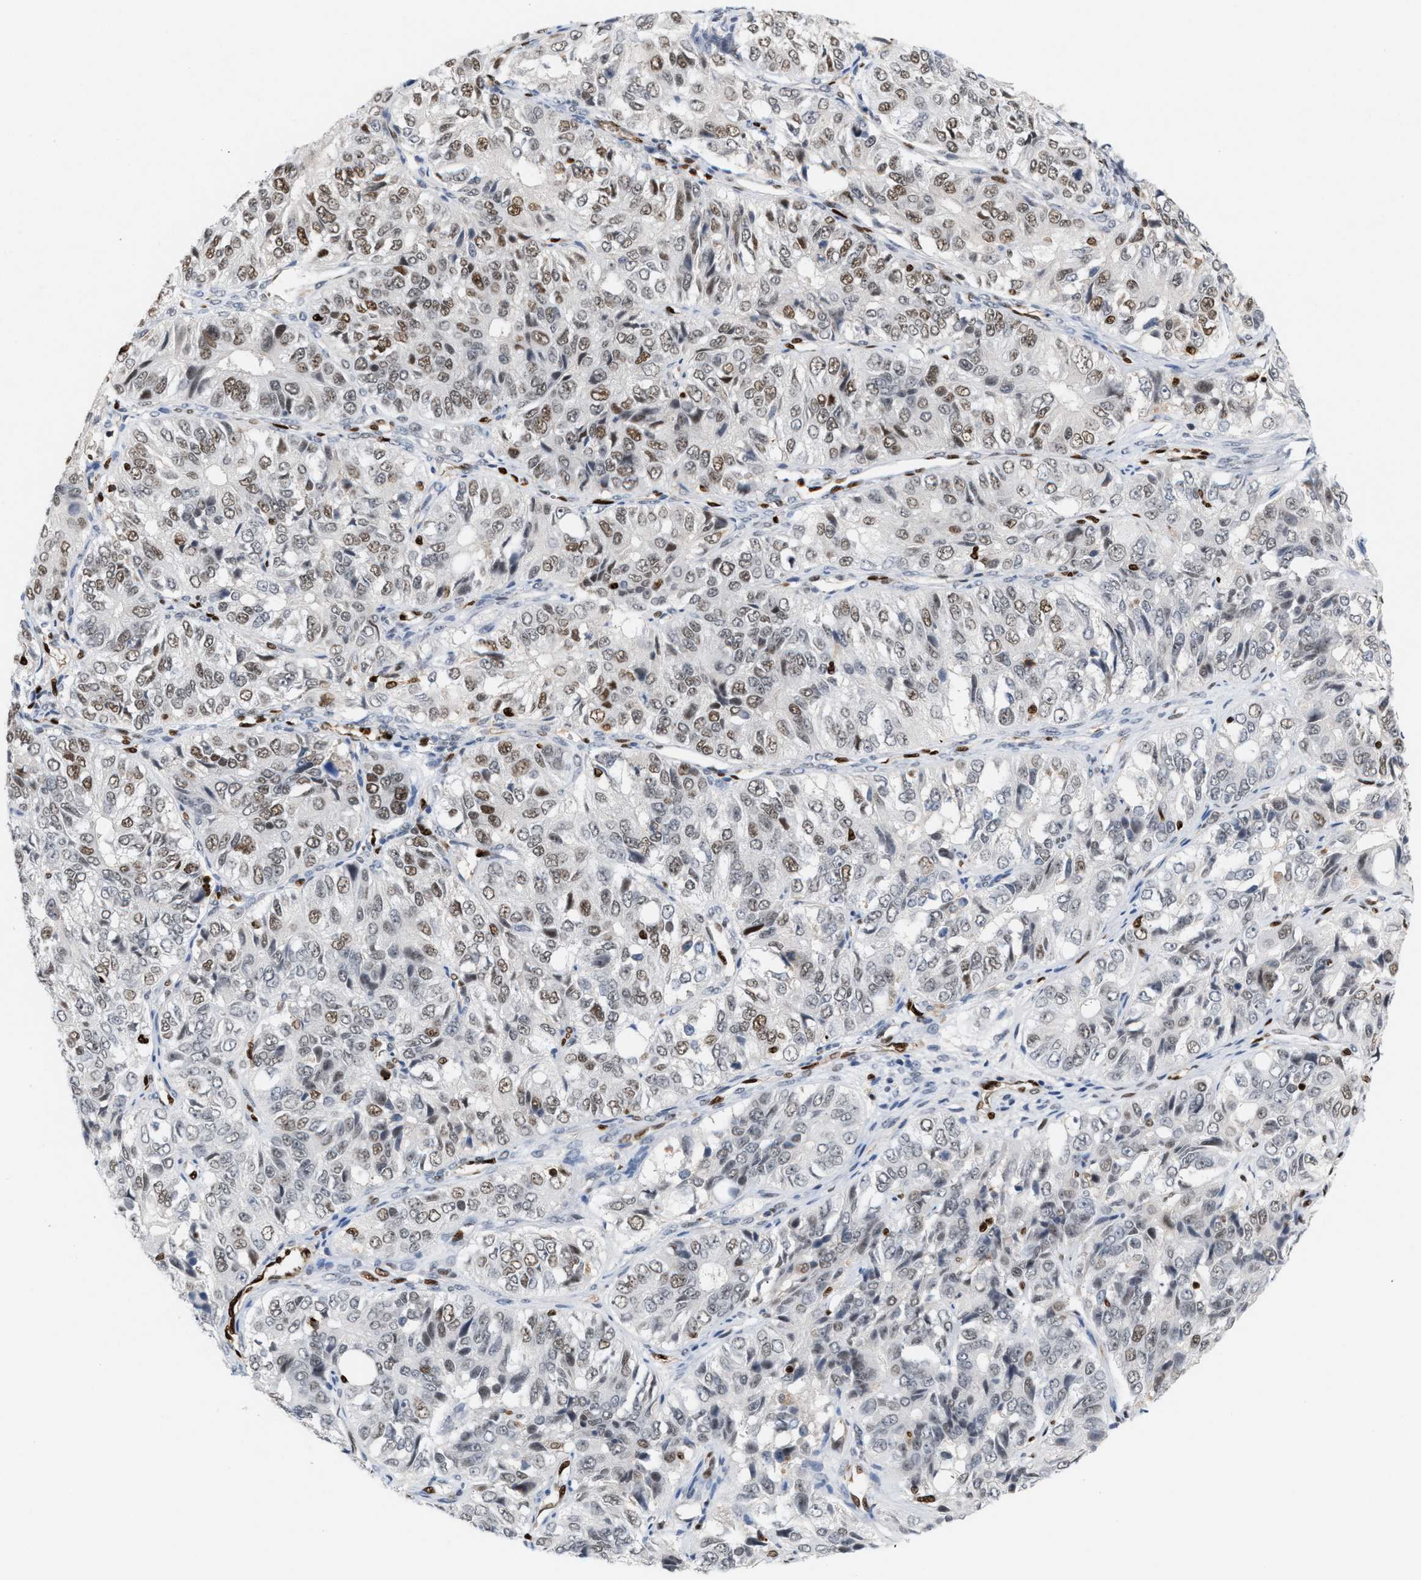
{"staining": {"intensity": "weak", "quantity": ">75%", "location": "nuclear"}, "tissue": "ovarian cancer", "cell_type": "Tumor cells", "image_type": "cancer", "snomed": [{"axis": "morphology", "description": "Carcinoma, endometroid"}, {"axis": "topography", "description": "Ovary"}], "caption": "Approximately >75% of tumor cells in human endometroid carcinoma (ovarian) show weak nuclear protein positivity as visualized by brown immunohistochemical staining.", "gene": "RNASEK-C17orf49", "patient": {"sex": "female", "age": 51}}